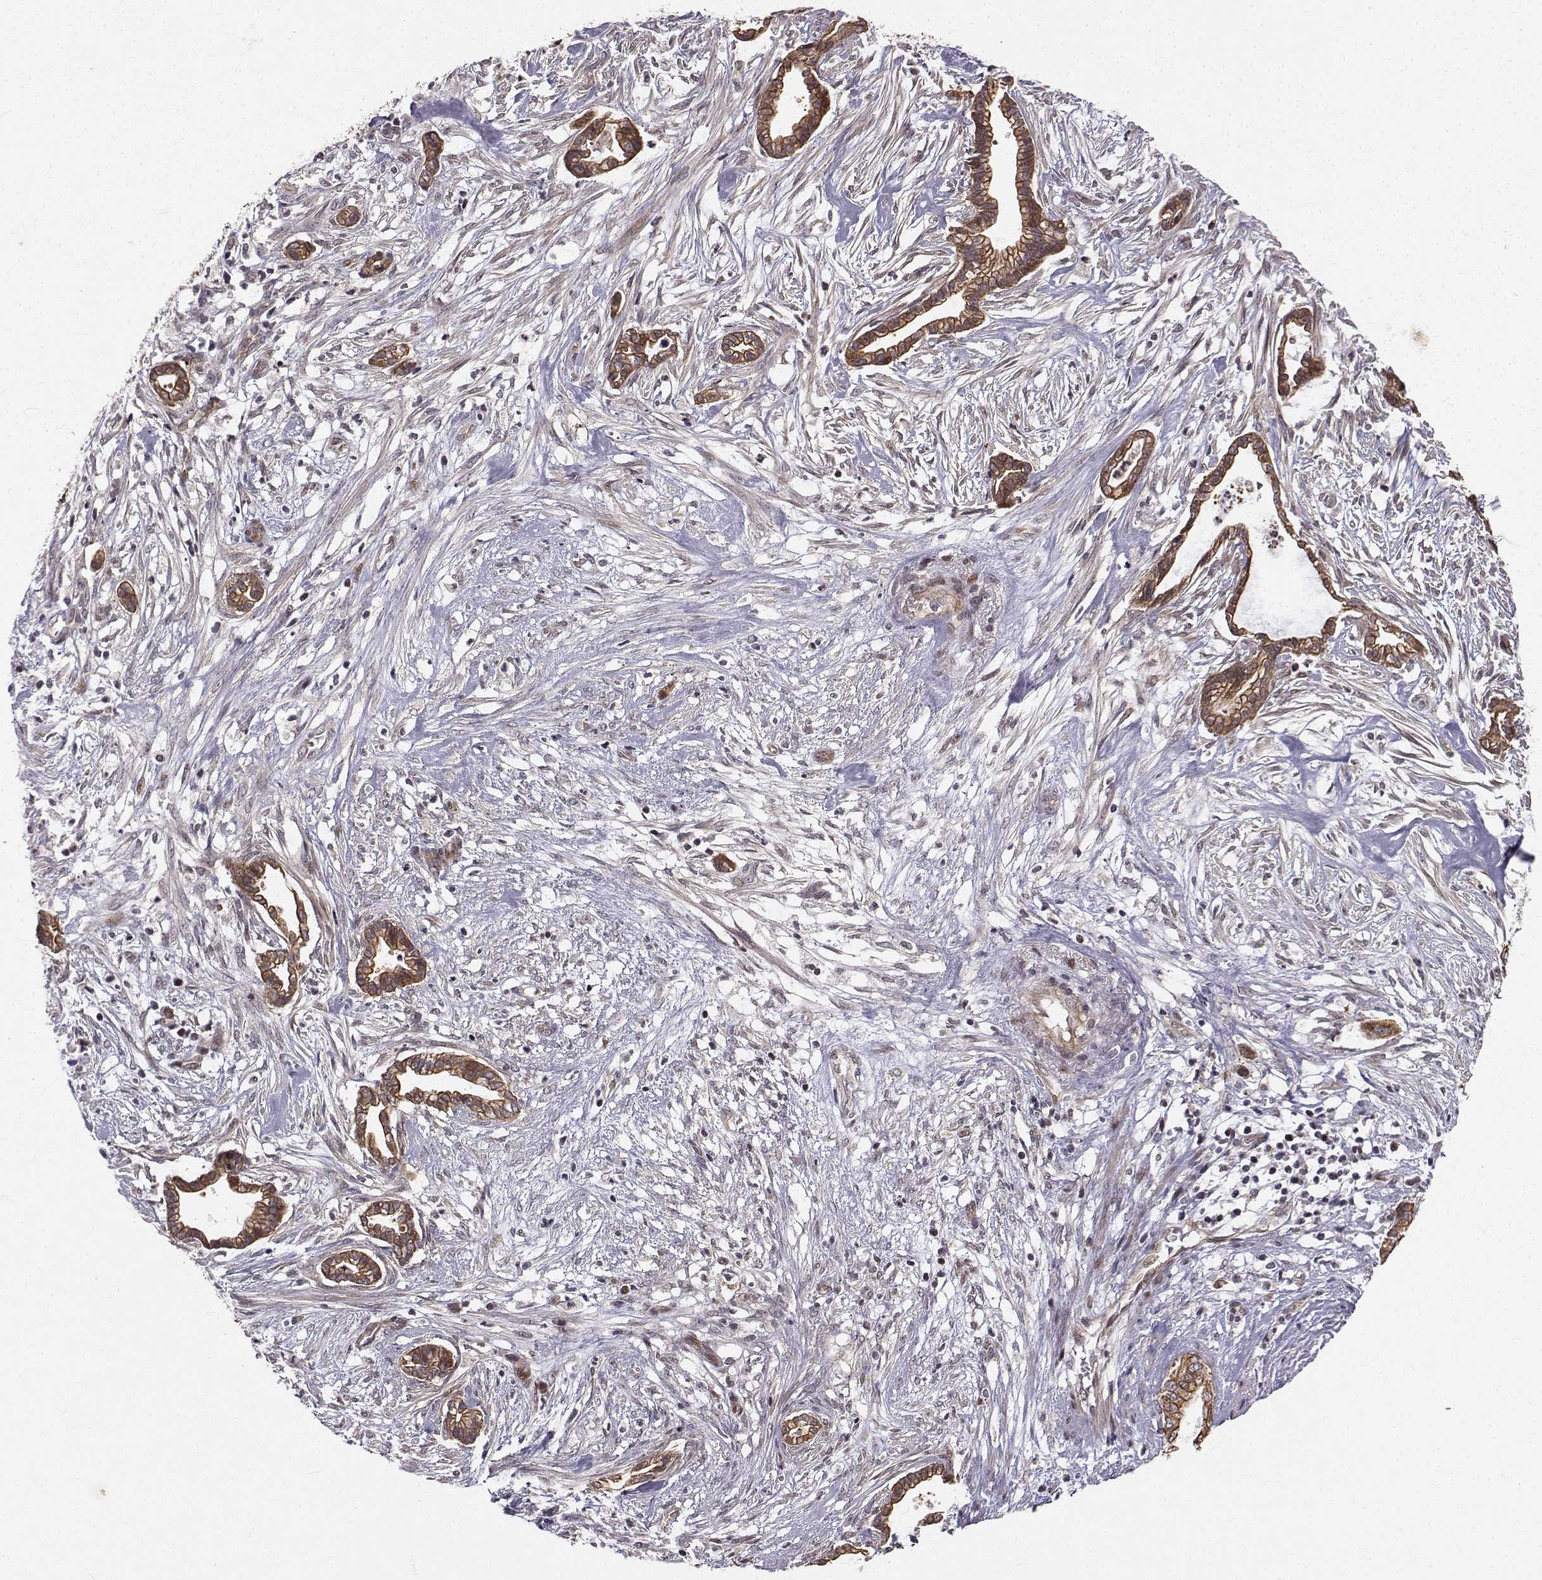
{"staining": {"intensity": "strong", "quantity": ">75%", "location": "cytoplasmic/membranous"}, "tissue": "cervical cancer", "cell_type": "Tumor cells", "image_type": "cancer", "snomed": [{"axis": "morphology", "description": "Adenocarcinoma, NOS"}, {"axis": "topography", "description": "Cervix"}], "caption": "An image of adenocarcinoma (cervical) stained for a protein reveals strong cytoplasmic/membranous brown staining in tumor cells.", "gene": "APC", "patient": {"sex": "female", "age": 62}}